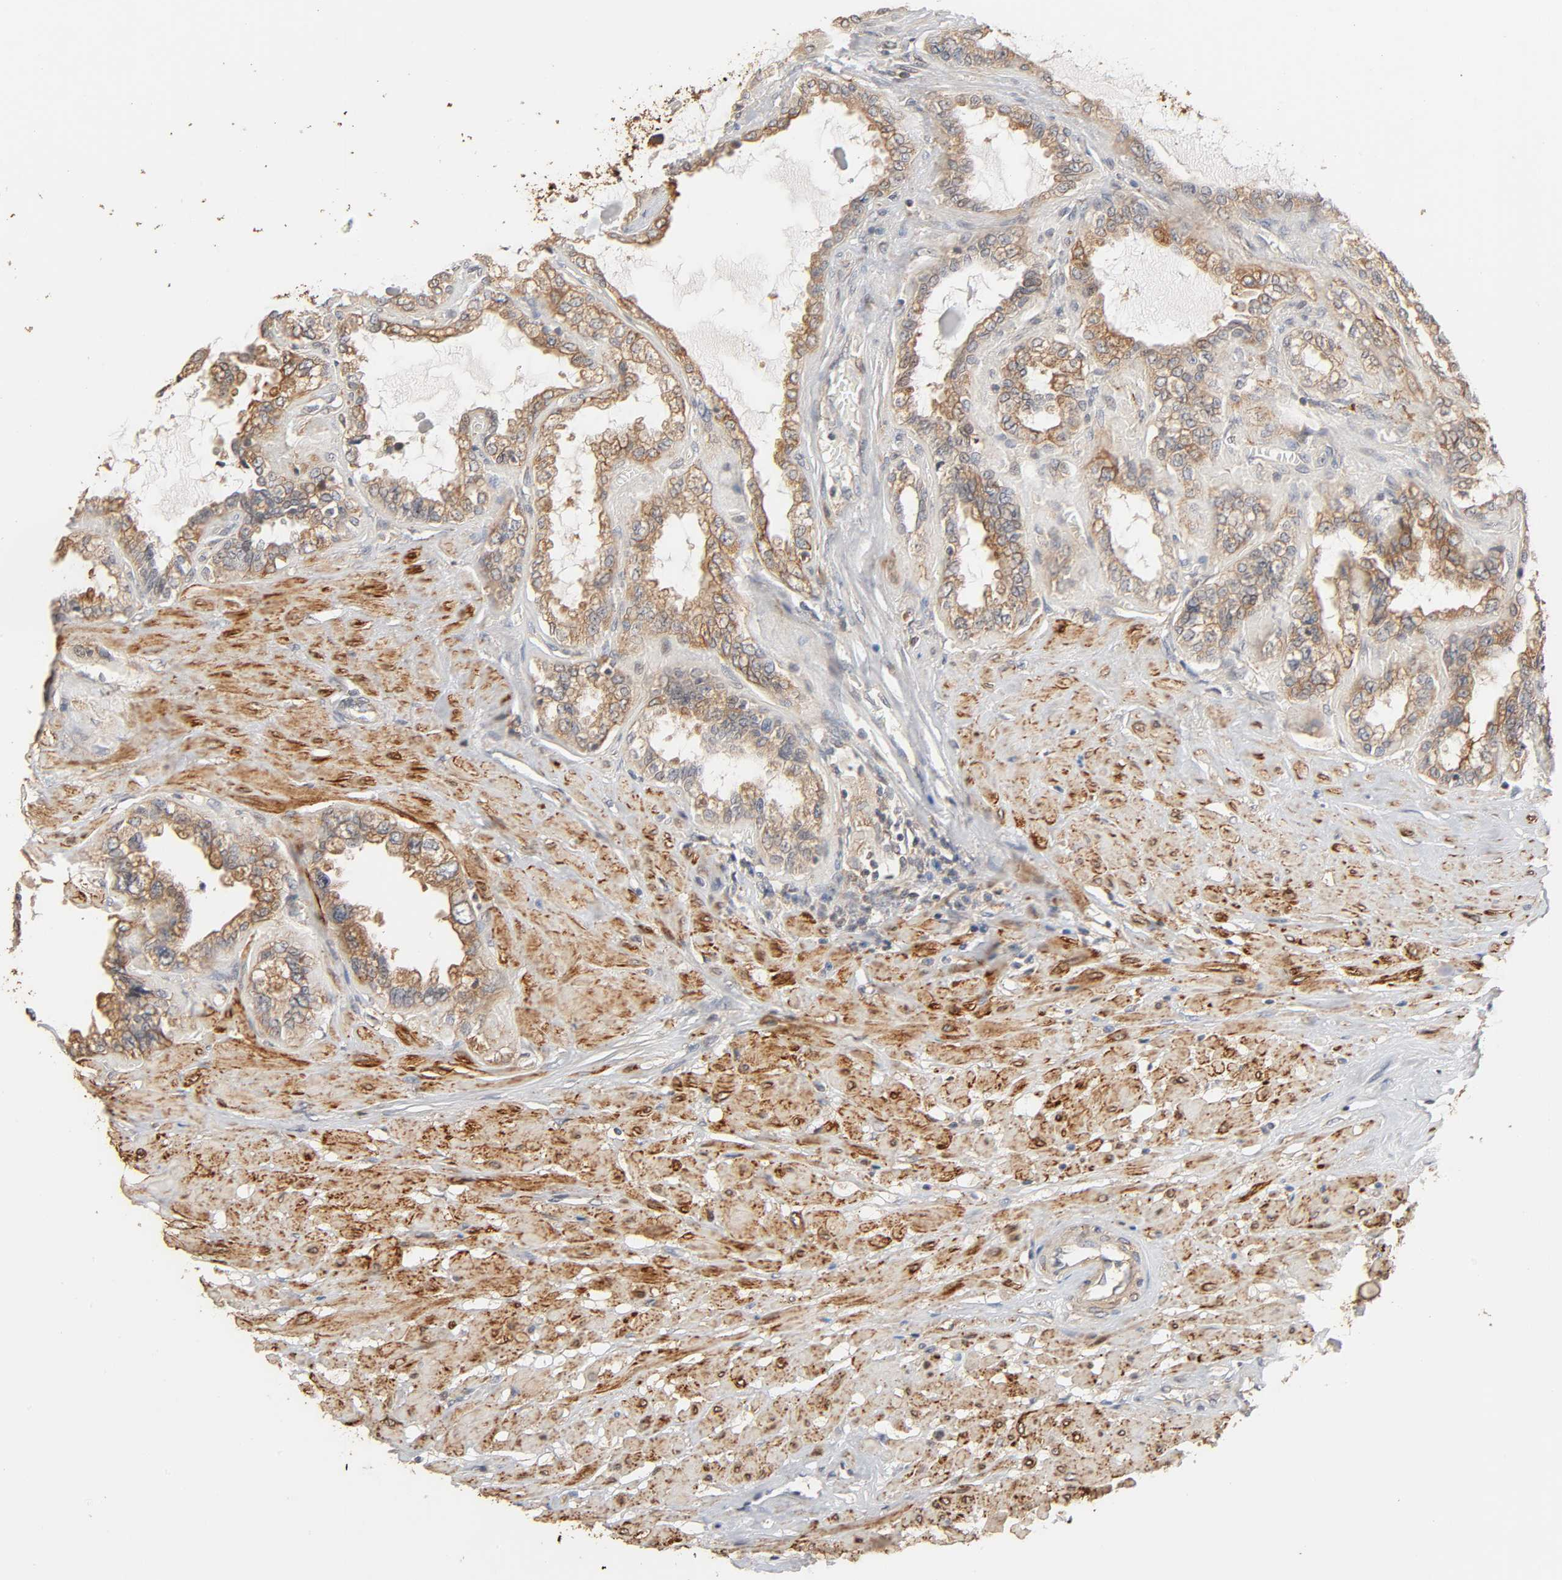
{"staining": {"intensity": "moderate", "quantity": ">75%", "location": "cytoplasmic/membranous,nuclear"}, "tissue": "seminal vesicle", "cell_type": "Glandular cells", "image_type": "normal", "snomed": [{"axis": "morphology", "description": "Normal tissue, NOS"}, {"axis": "morphology", "description": "Inflammation, NOS"}, {"axis": "topography", "description": "Urinary bladder"}, {"axis": "topography", "description": "Prostate"}, {"axis": "topography", "description": "Seminal veicle"}], "caption": "Protein expression analysis of normal human seminal vesicle reveals moderate cytoplasmic/membranous,nuclear staining in approximately >75% of glandular cells. Nuclei are stained in blue.", "gene": "NEMF", "patient": {"sex": "male", "age": 82}}